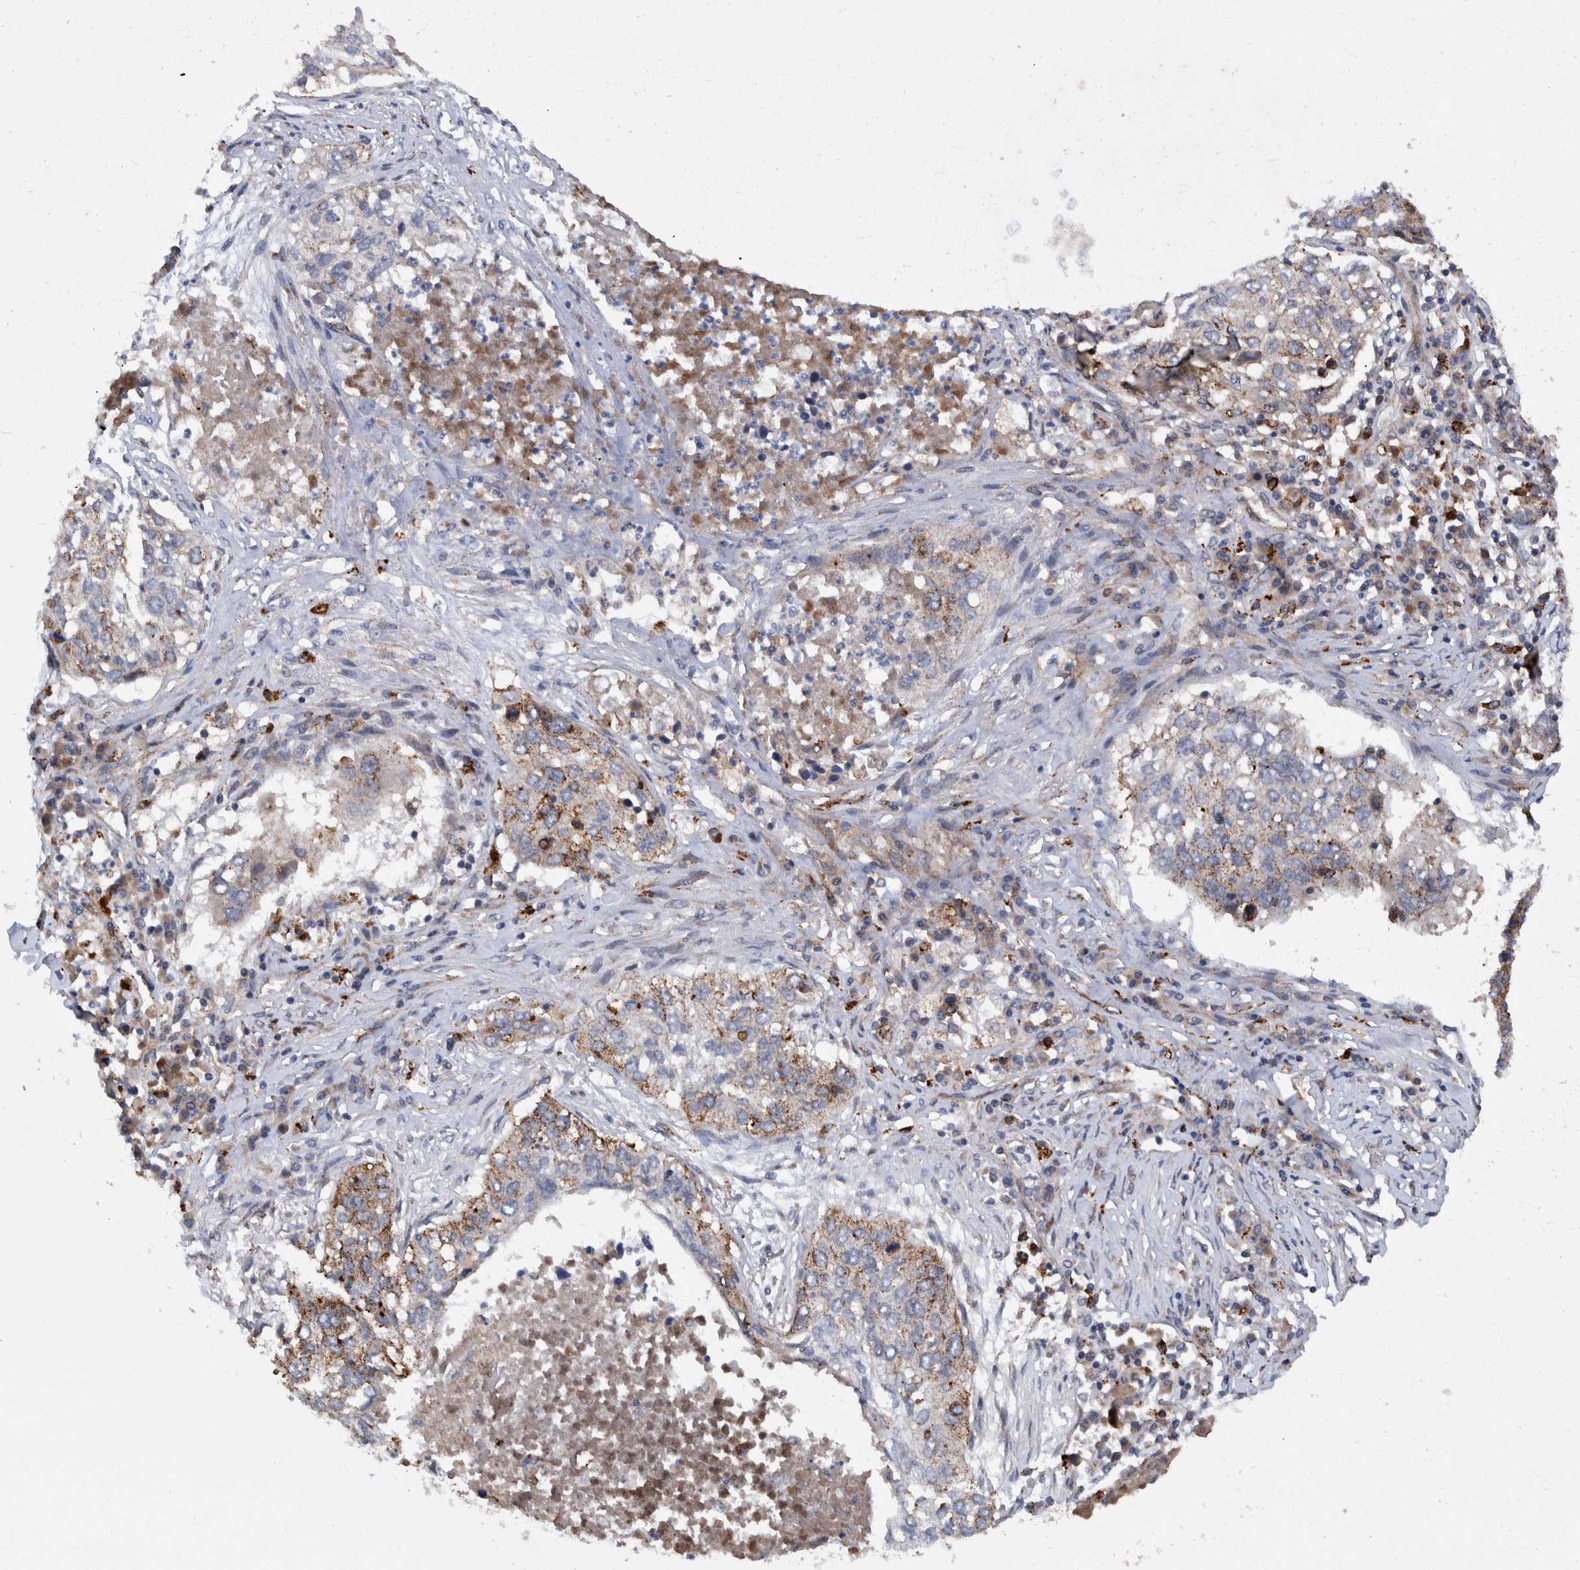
{"staining": {"intensity": "moderate", "quantity": "<25%", "location": "cytoplasmic/membranous"}, "tissue": "lung cancer", "cell_type": "Tumor cells", "image_type": "cancer", "snomed": [{"axis": "morphology", "description": "Squamous cell carcinoma, NOS"}, {"axis": "topography", "description": "Lung"}], "caption": "Immunohistochemical staining of human lung cancer (squamous cell carcinoma) shows low levels of moderate cytoplasmic/membranous positivity in about <25% of tumor cells.", "gene": "ITIH3", "patient": {"sex": "female", "age": 63}}